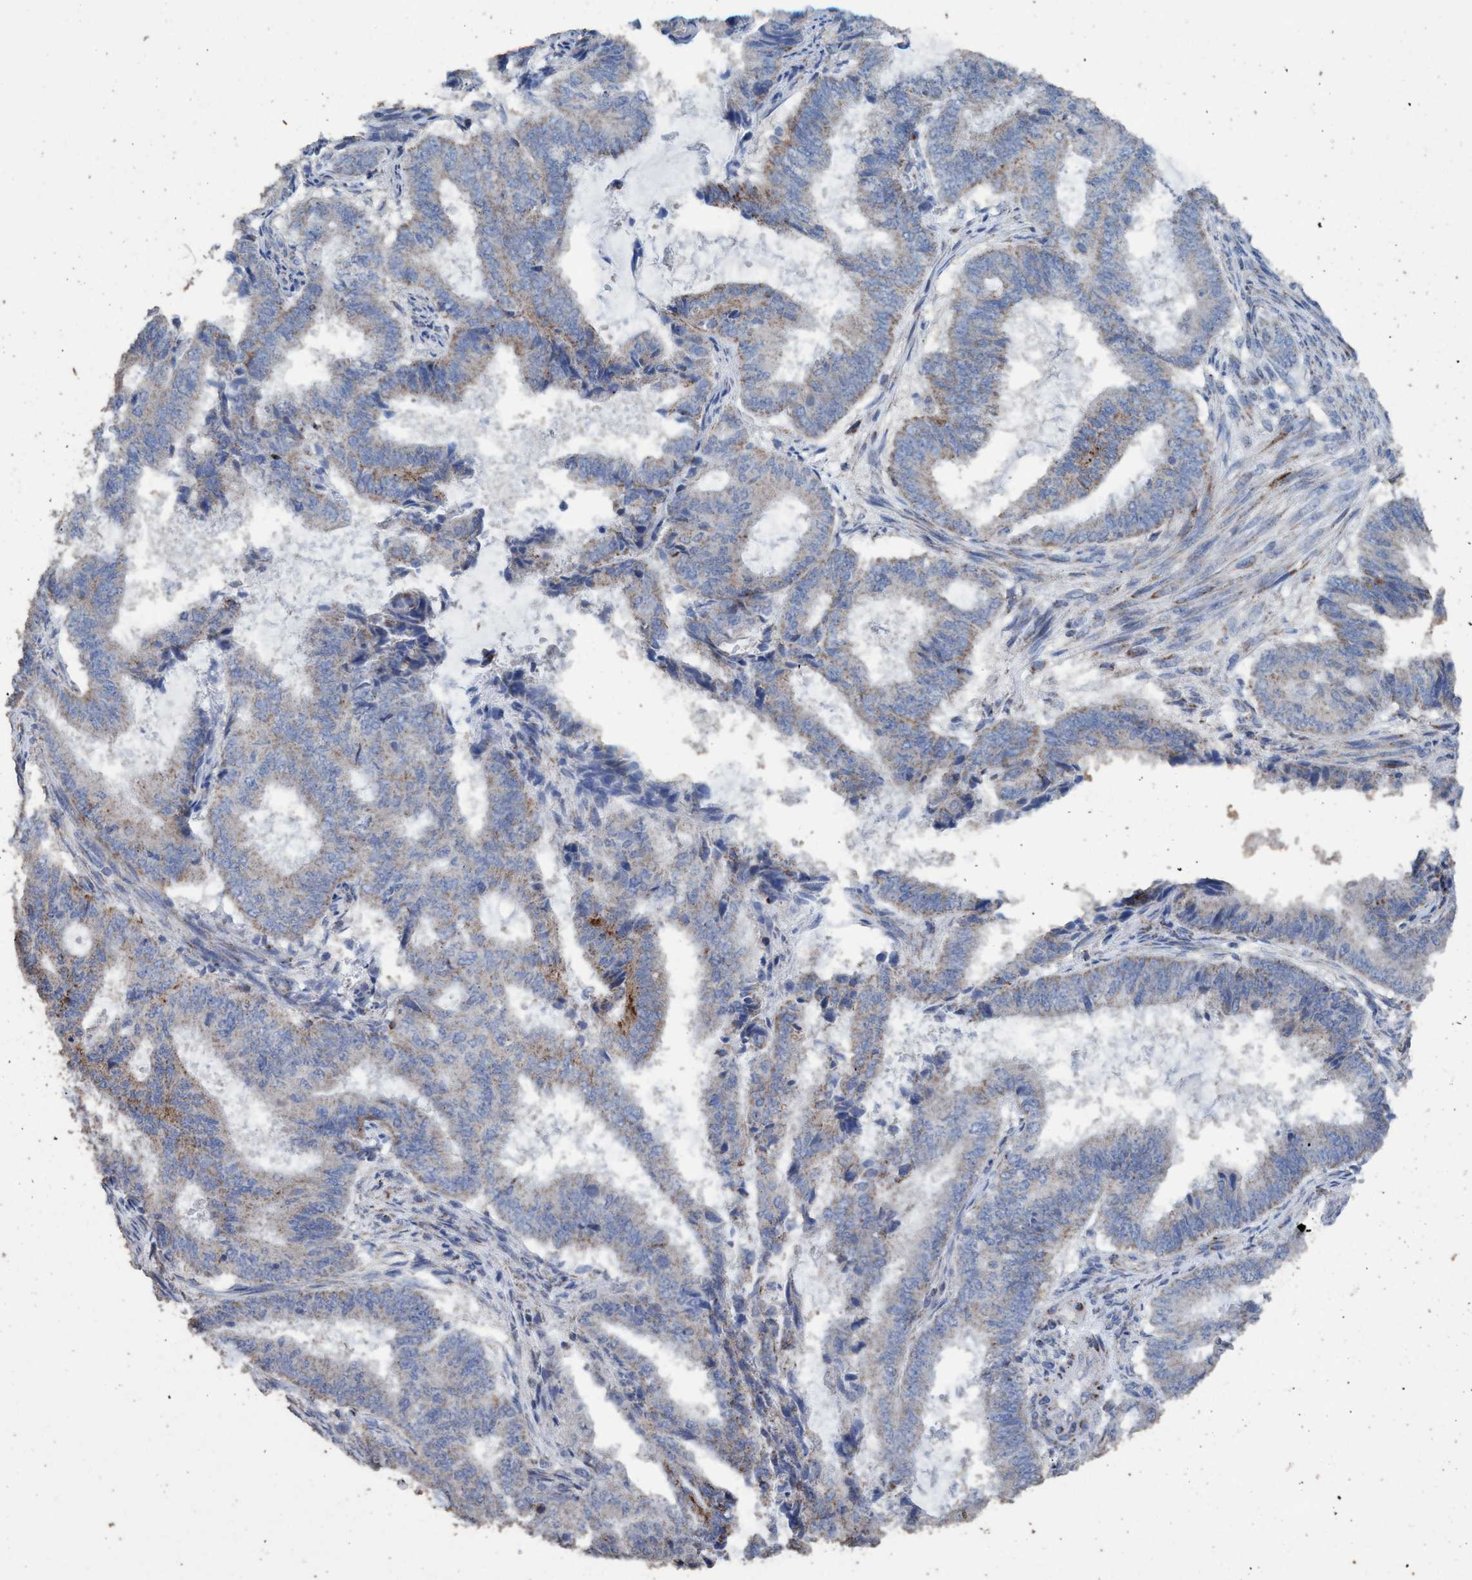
{"staining": {"intensity": "weak", "quantity": "<25%", "location": "cytoplasmic/membranous"}, "tissue": "endometrial cancer", "cell_type": "Tumor cells", "image_type": "cancer", "snomed": [{"axis": "morphology", "description": "Adenocarcinoma, NOS"}, {"axis": "topography", "description": "Endometrium"}], "caption": "This micrograph is of endometrial adenocarcinoma stained with immunohistochemistry (IHC) to label a protein in brown with the nuclei are counter-stained blue. There is no positivity in tumor cells. Brightfield microscopy of immunohistochemistry (IHC) stained with DAB (3,3'-diaminobenzidine) (brown) and hematoxylin (blue), captured at high magnification.", "gene": "RSAD1", "patient": {"sex": "female", "age": 51}}